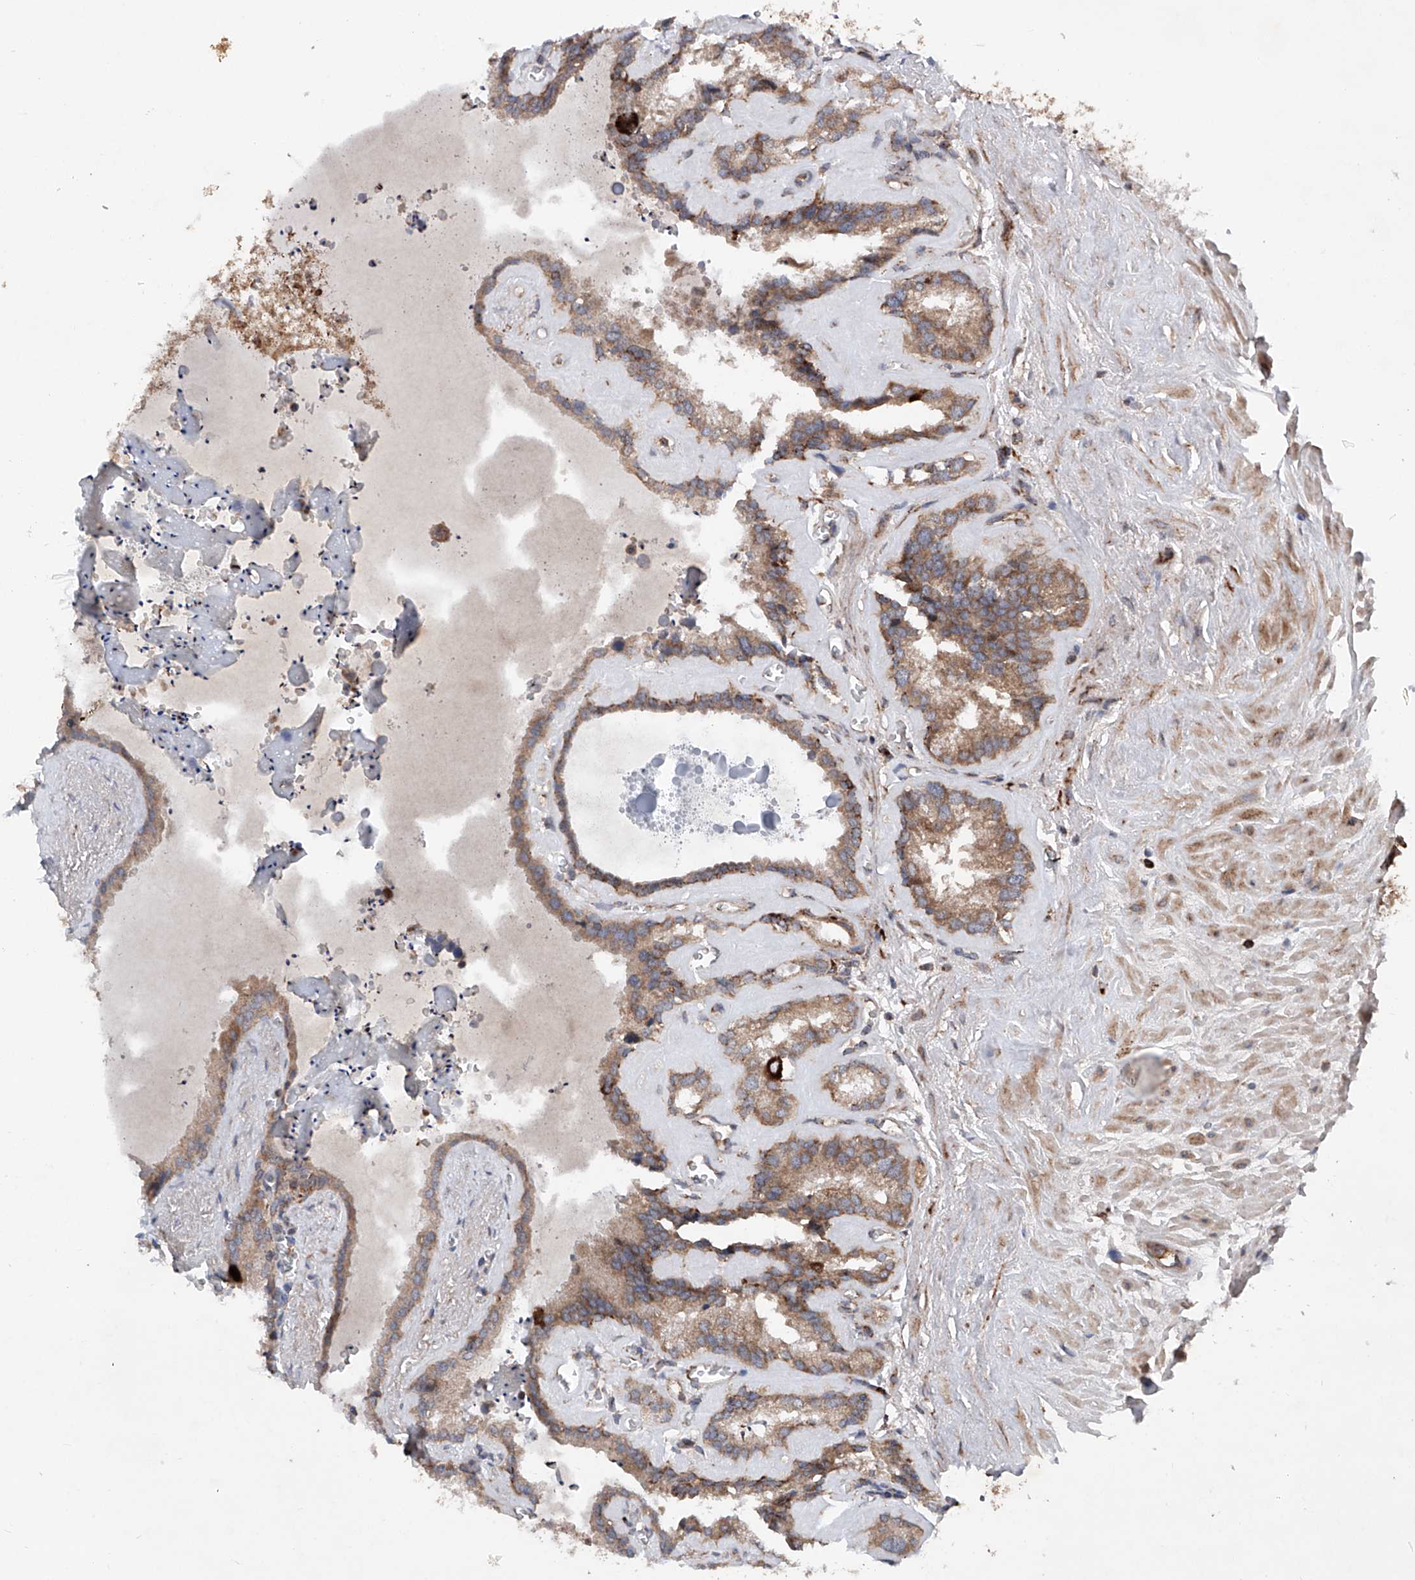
{"staining": {"intensity": "moderate", "quantity": ">75%", "location": "cytoplasmic/membranous"}, "tissue": "seminal vesicle", "cell_type": "Glandular cells", "image_type": "normal", "snomed": [{"axis": "morphology", "description": "Normal tissue, NOS"}, {"axis": "topography", "description": "Prostate"}, {"axis": "topography", "description": "Seminal veicle"}], "caption": "This photomicrograph demonstrates immunohistochemistry (IHC) staining of unremarkable seminal vesicle, with medium moderate cytoplasmic/membranous staining in about >75% of glandular cells.", "gene": "DAD1", "patient": {"sex": "male", "age": 59}}